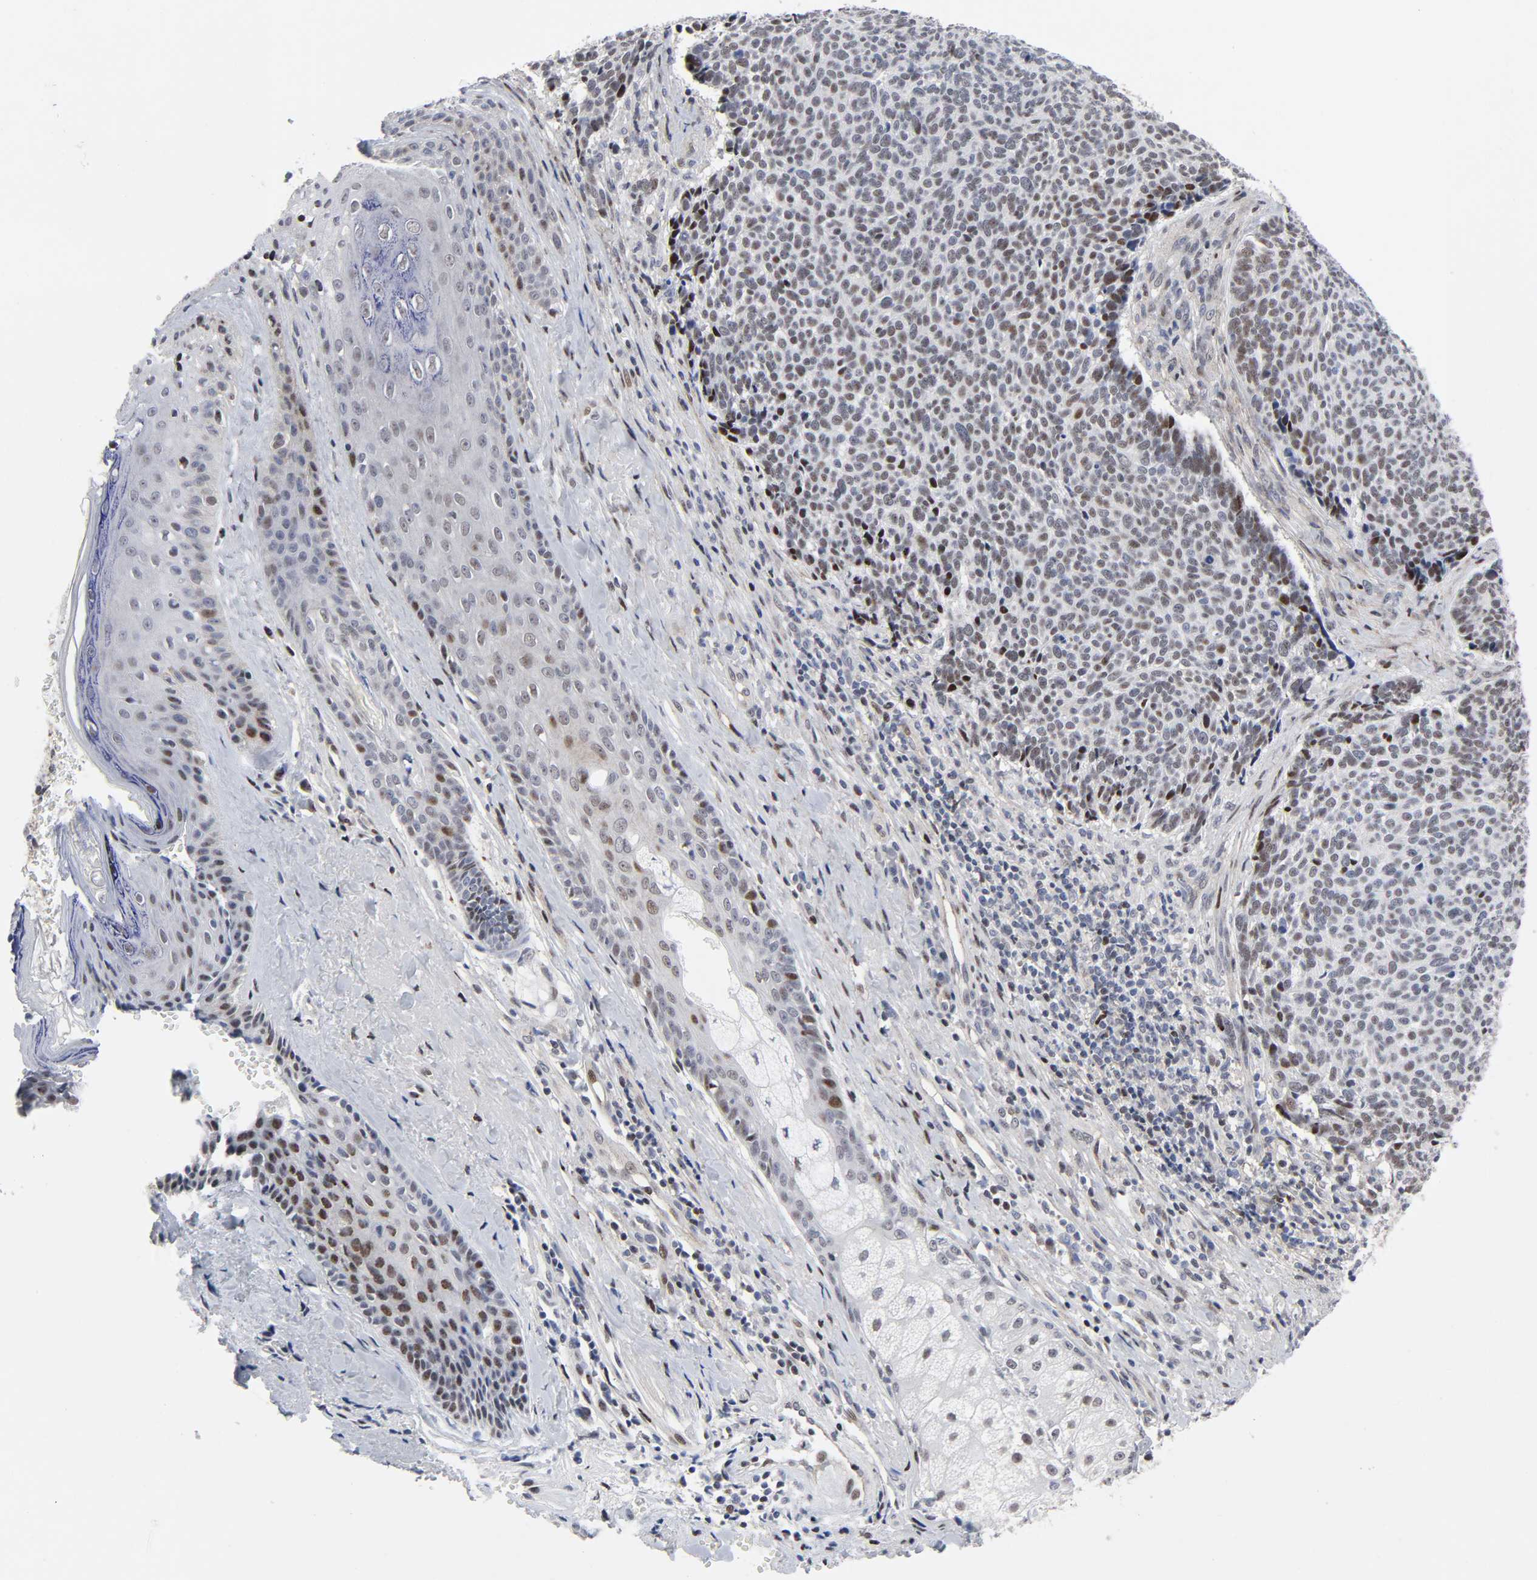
{"staining": {"intensity": "weak", "quantity": "25%-75%", "location": "nuclear"}, "tissue": "skin cancer", "cell_type": "Tumor cells", "image_type": "cancer", "snomed": [{"axis": "morphology", "description": "Basal cell carcinoma"}, {"axis": "topography", "description": "Skin"}], "caption": "Protein expression analysis of human skin cancer (basal cell carcinoma) reveals weak nuclear positivity in about 25%-75% of tumor cells. (Stains: DAB in brown, nuclei in blue, Microscopy: brightfield microscopy at high magnification).", "gene": "STK38", "patient": {"sex": "male", "age": 84}}